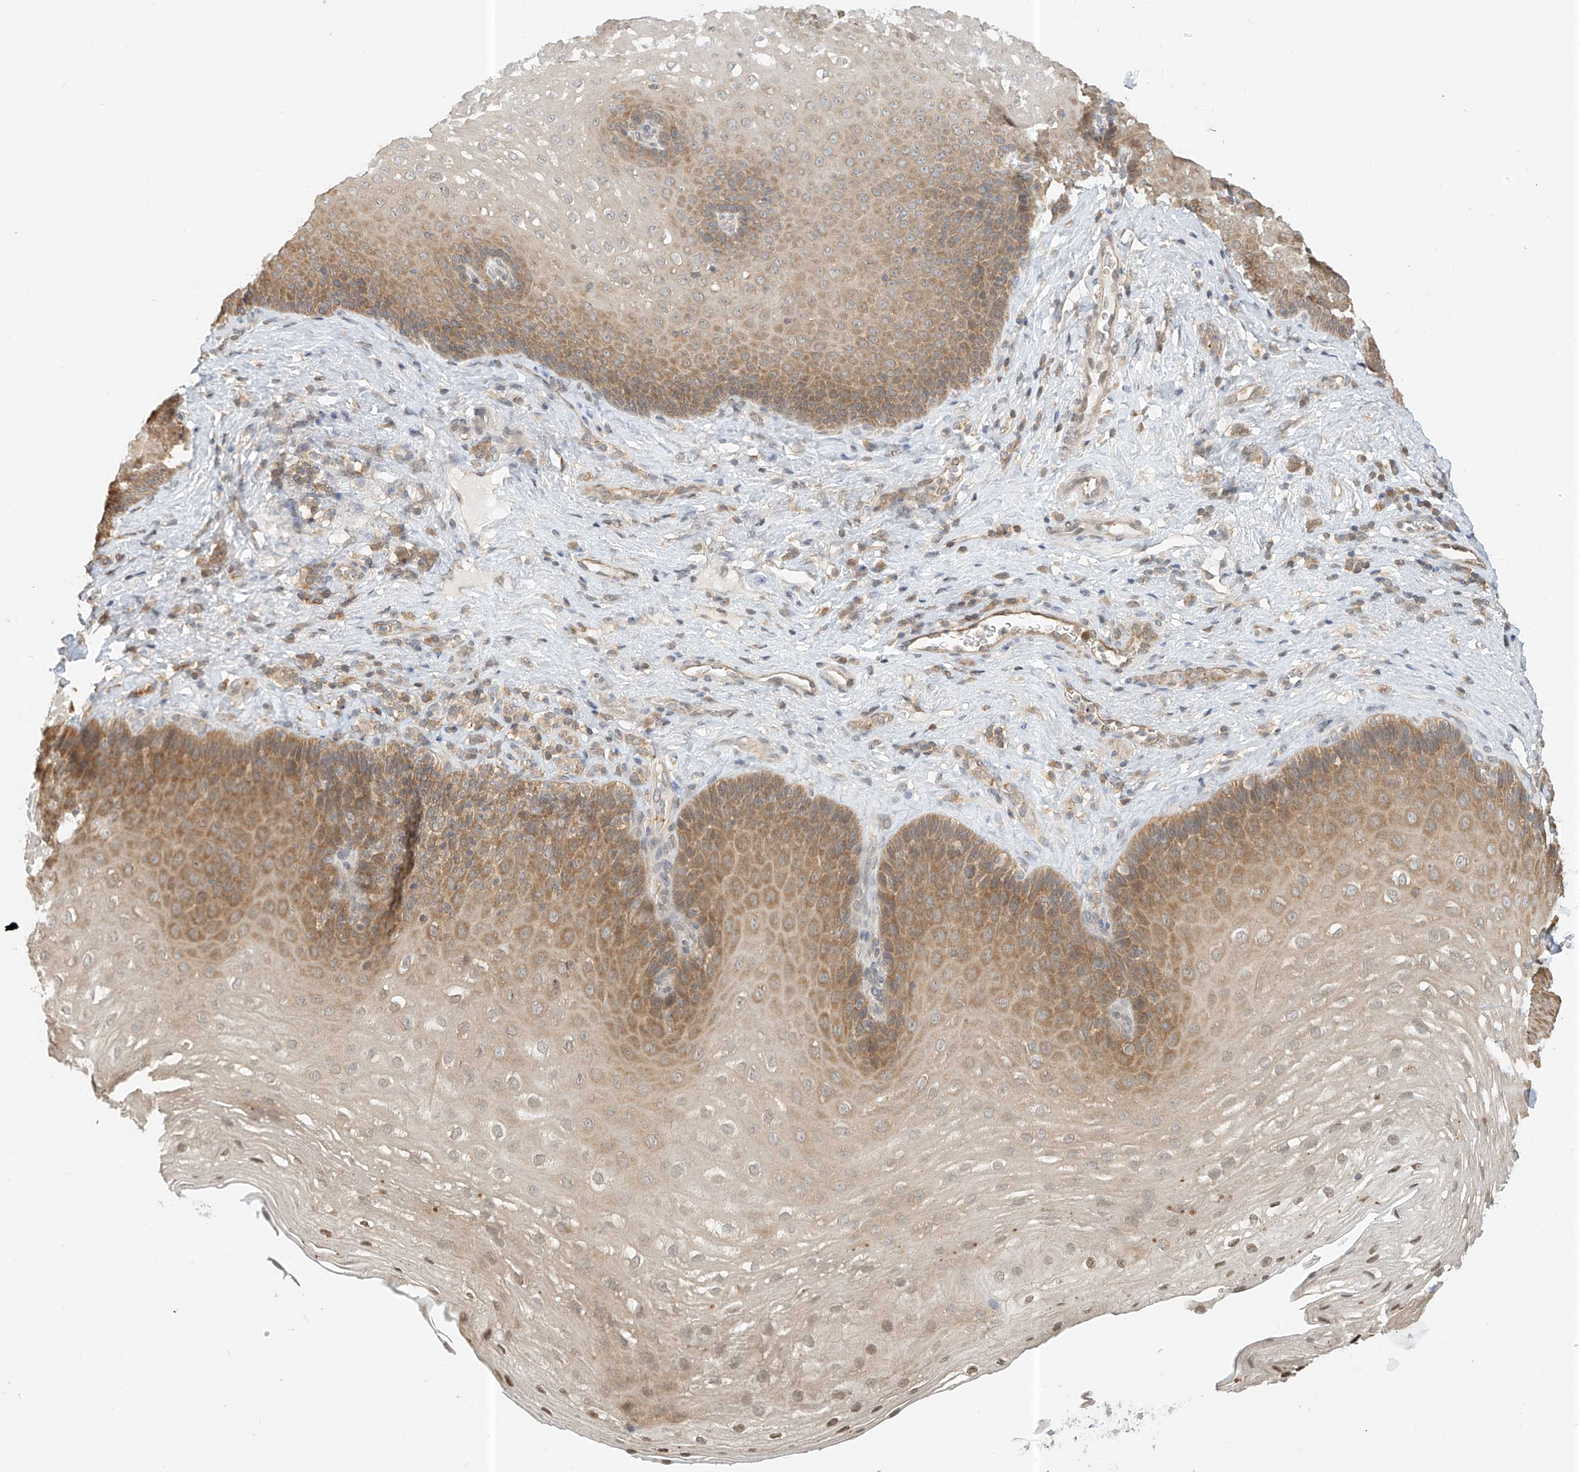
{"staining": {"intensity": "moderate", "quantity": ">75%", "location": "cytoplasmic/membranous,nuclear"}, "tissue": "esophagus", "cell_type": "Squamous epithelial cells", "image_type": "normal", "snomed": [{"axis": "morphology", "description": "Normal tissue, NOS"}, {"axis": "topography", "description": "Esophagus"}], "caption": "Immunohistochemical staining of benign human esophagus shows medium levels of moderate cytoplasmic/membranous,nuclear expression in about >75% of squamous epithelial cells.", "gene": "PPA2", "patient": {"sex": "female", "age": 66}}